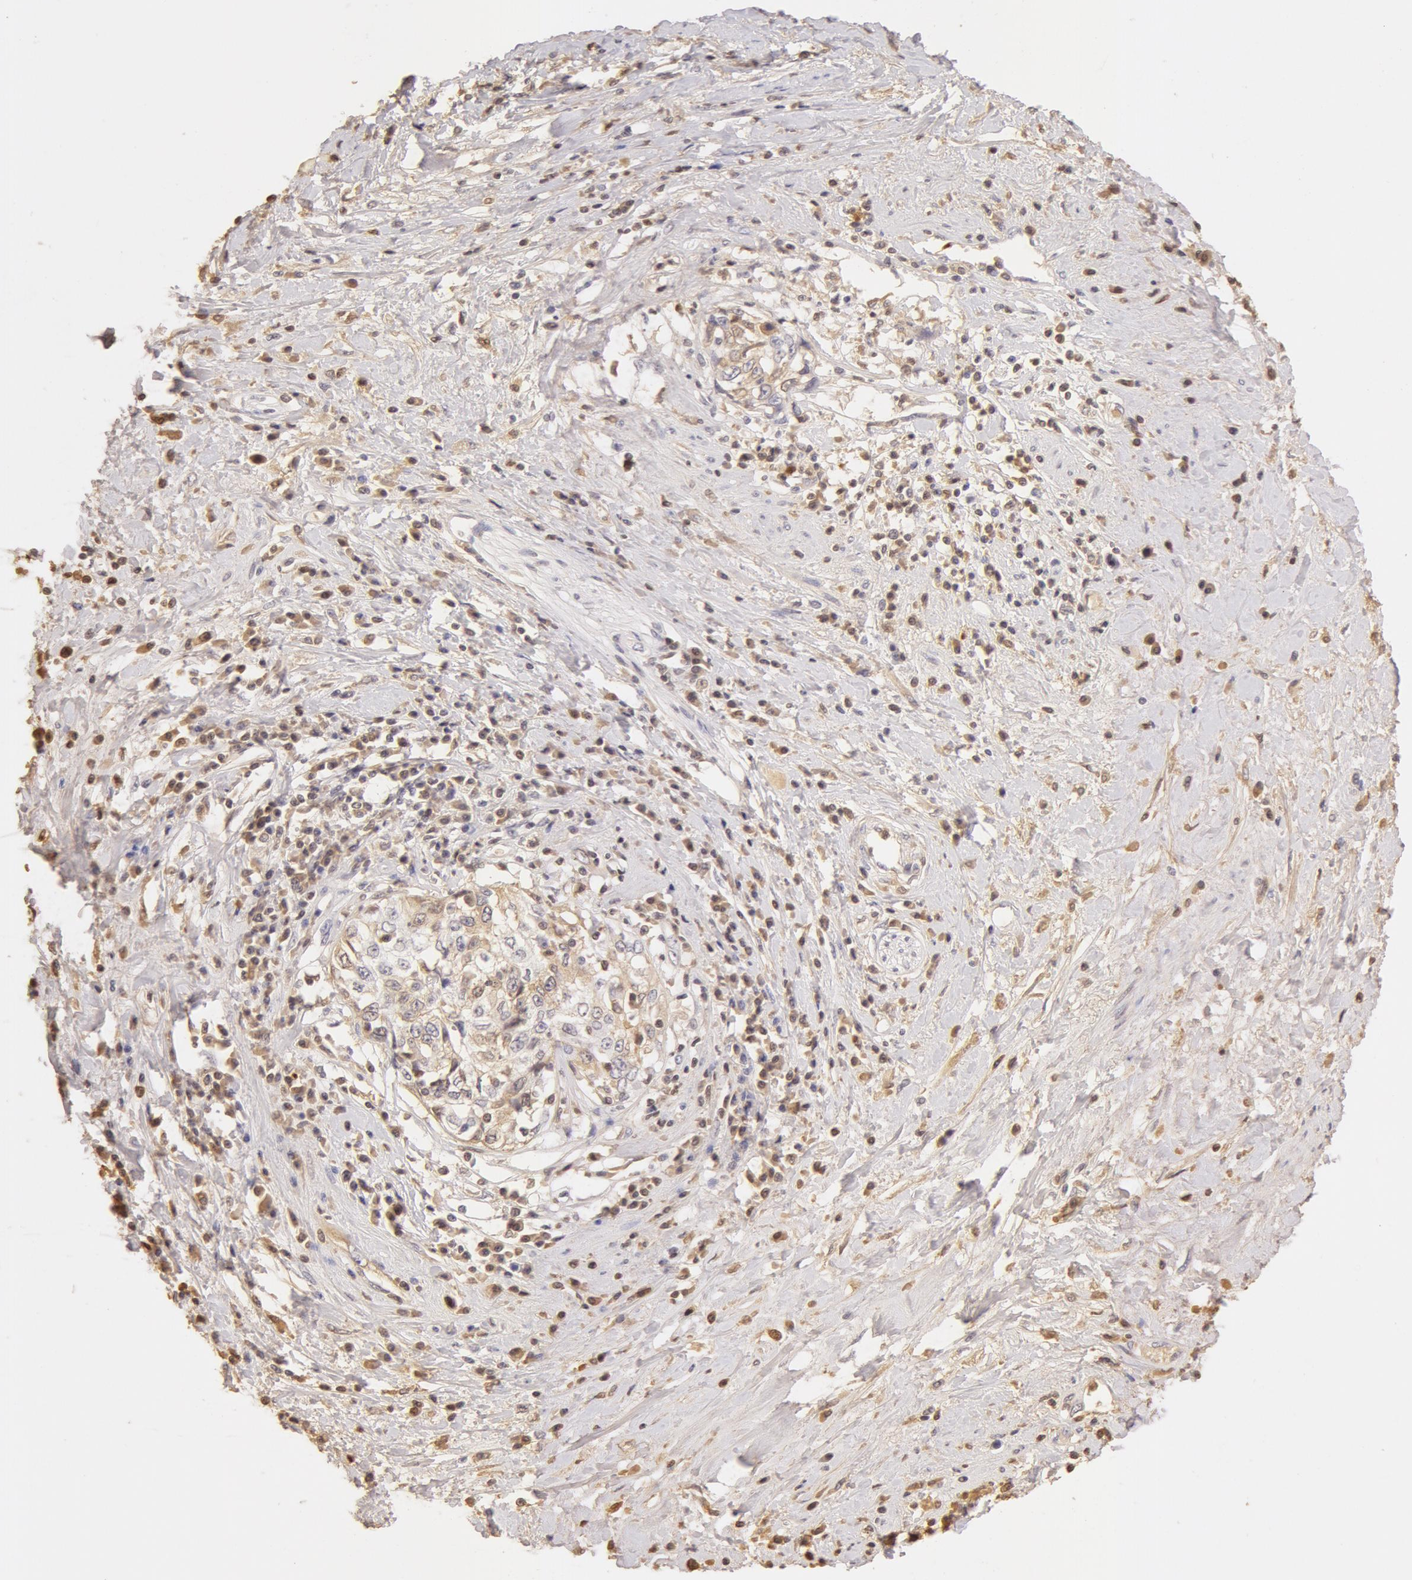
{"staining": {"intensity": "weak", "quantity": "25%-75%", "location": "cytoplasmic/membranous"}, "tissue": "cervical cancer", "cell_type": "Tumor cells", "image_type": "cancer", "snomed": [{"axis": "morphology", "description": "Squamous cell carcinoma, NOS"}, {"axis": "topography", "description": "Cervix"}], "caption": "A brown stain highlights weak cytoplasmic/membranous positivity of a protein in squamous cell carcinoma (cervical) tumor cells. (brown staining indicates protein expression, while blue staining denotes nuclei).", "gene": "AHSG", "patient": {"sex": "female", "age": 57}}